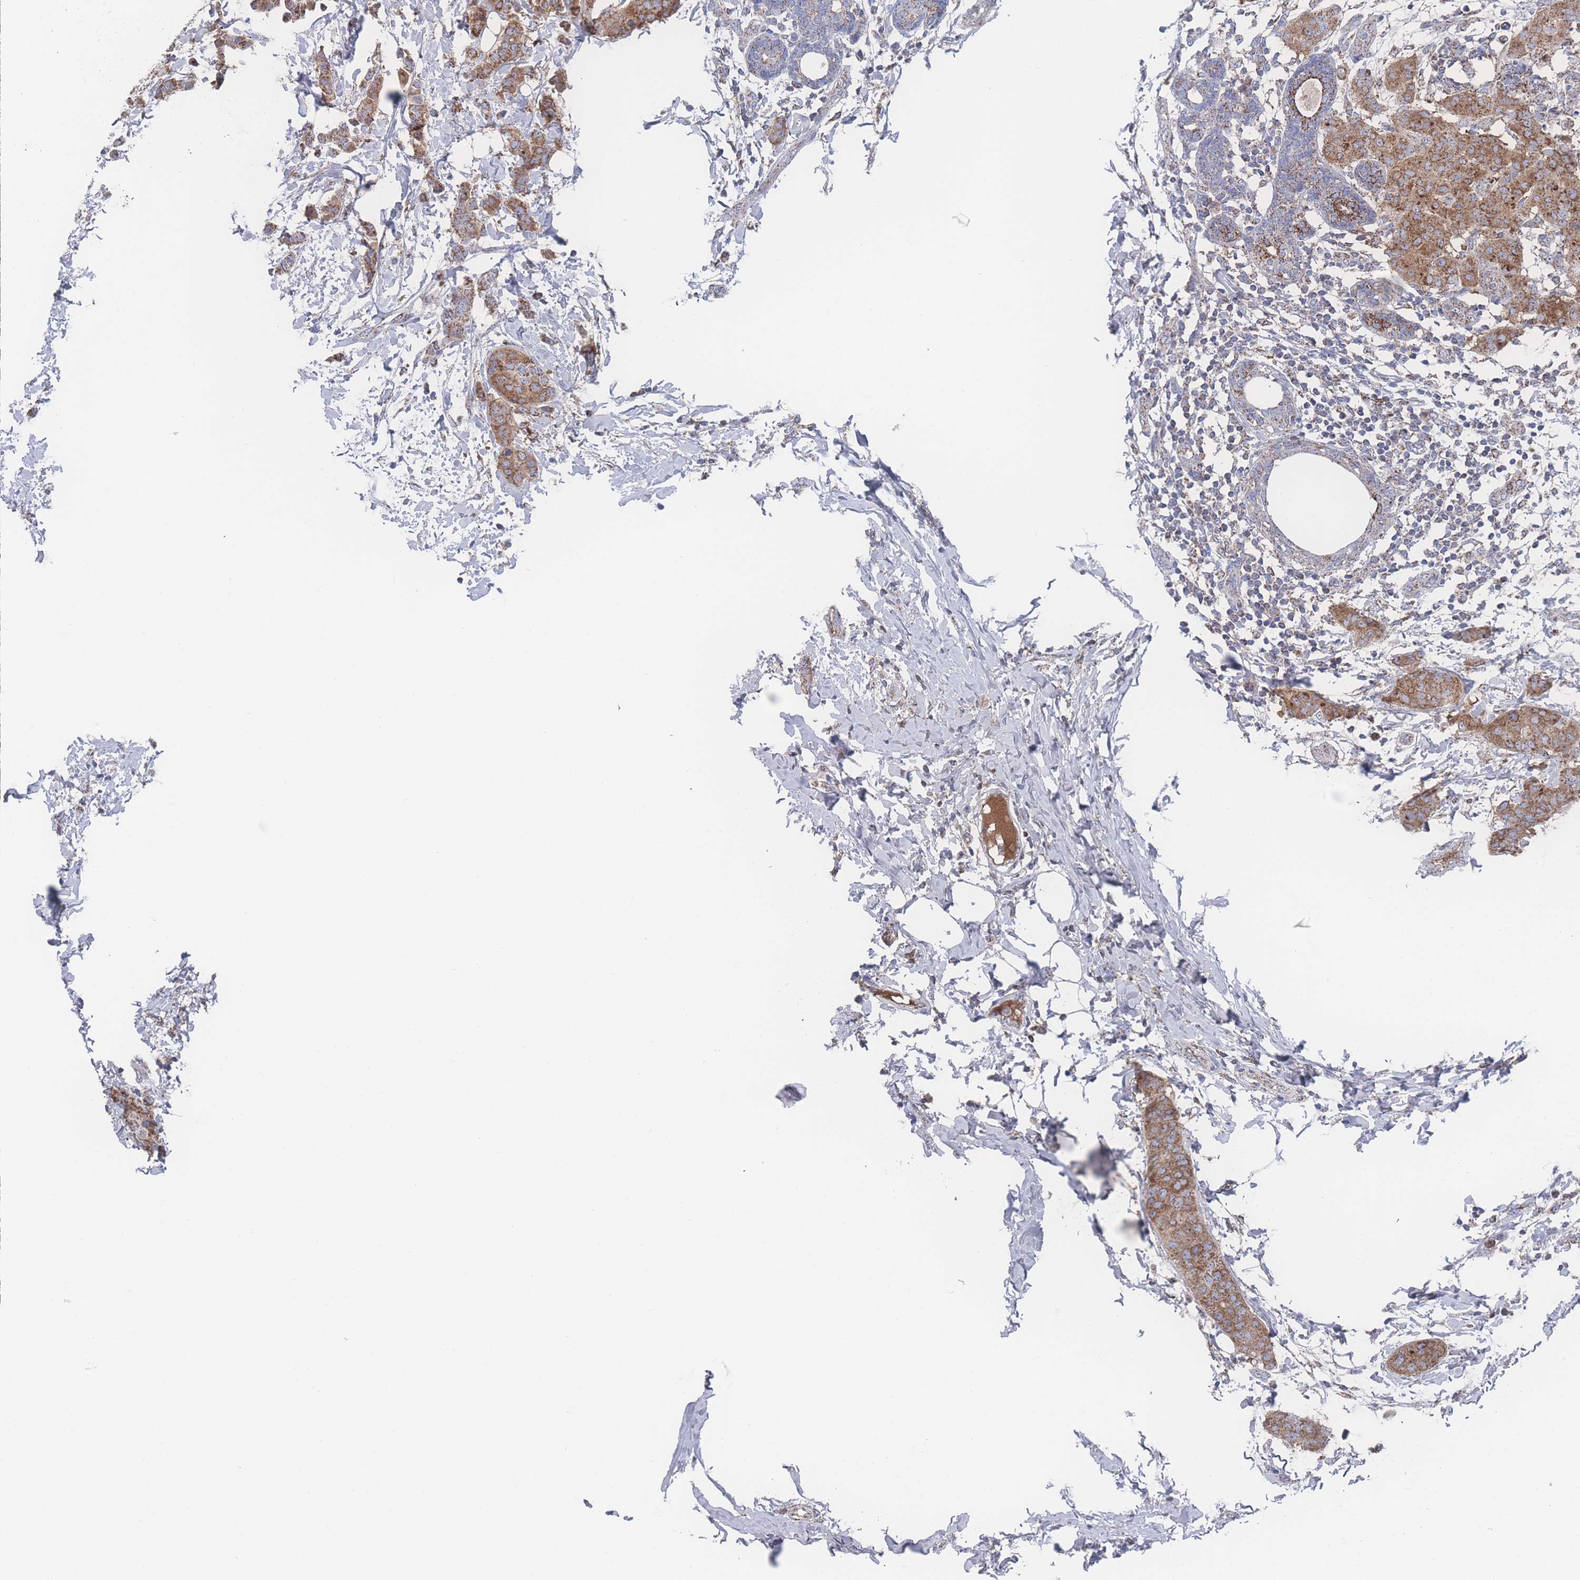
{"staining": {"intensity": "moderate", "quantity": ">75%", "location": "cytoplasmic/membranous"}, "tissue": "breast cancer", "cell_type": "Tumor cells", "image_type": "cancer", "snomed": [{"axis": "morphology", "description": "Duct carcinoma"}, {"axis": "topography", "description": "Breast"}], "caption": "The image reveals staining of breast cancer (infiltrating ductal carcinoma), revealing moderate cytoplasmic/membranous protein staining (brown color) within tumor cells.", "gene": "PEX14", "patient": {"sex": "female", "age": 40}}